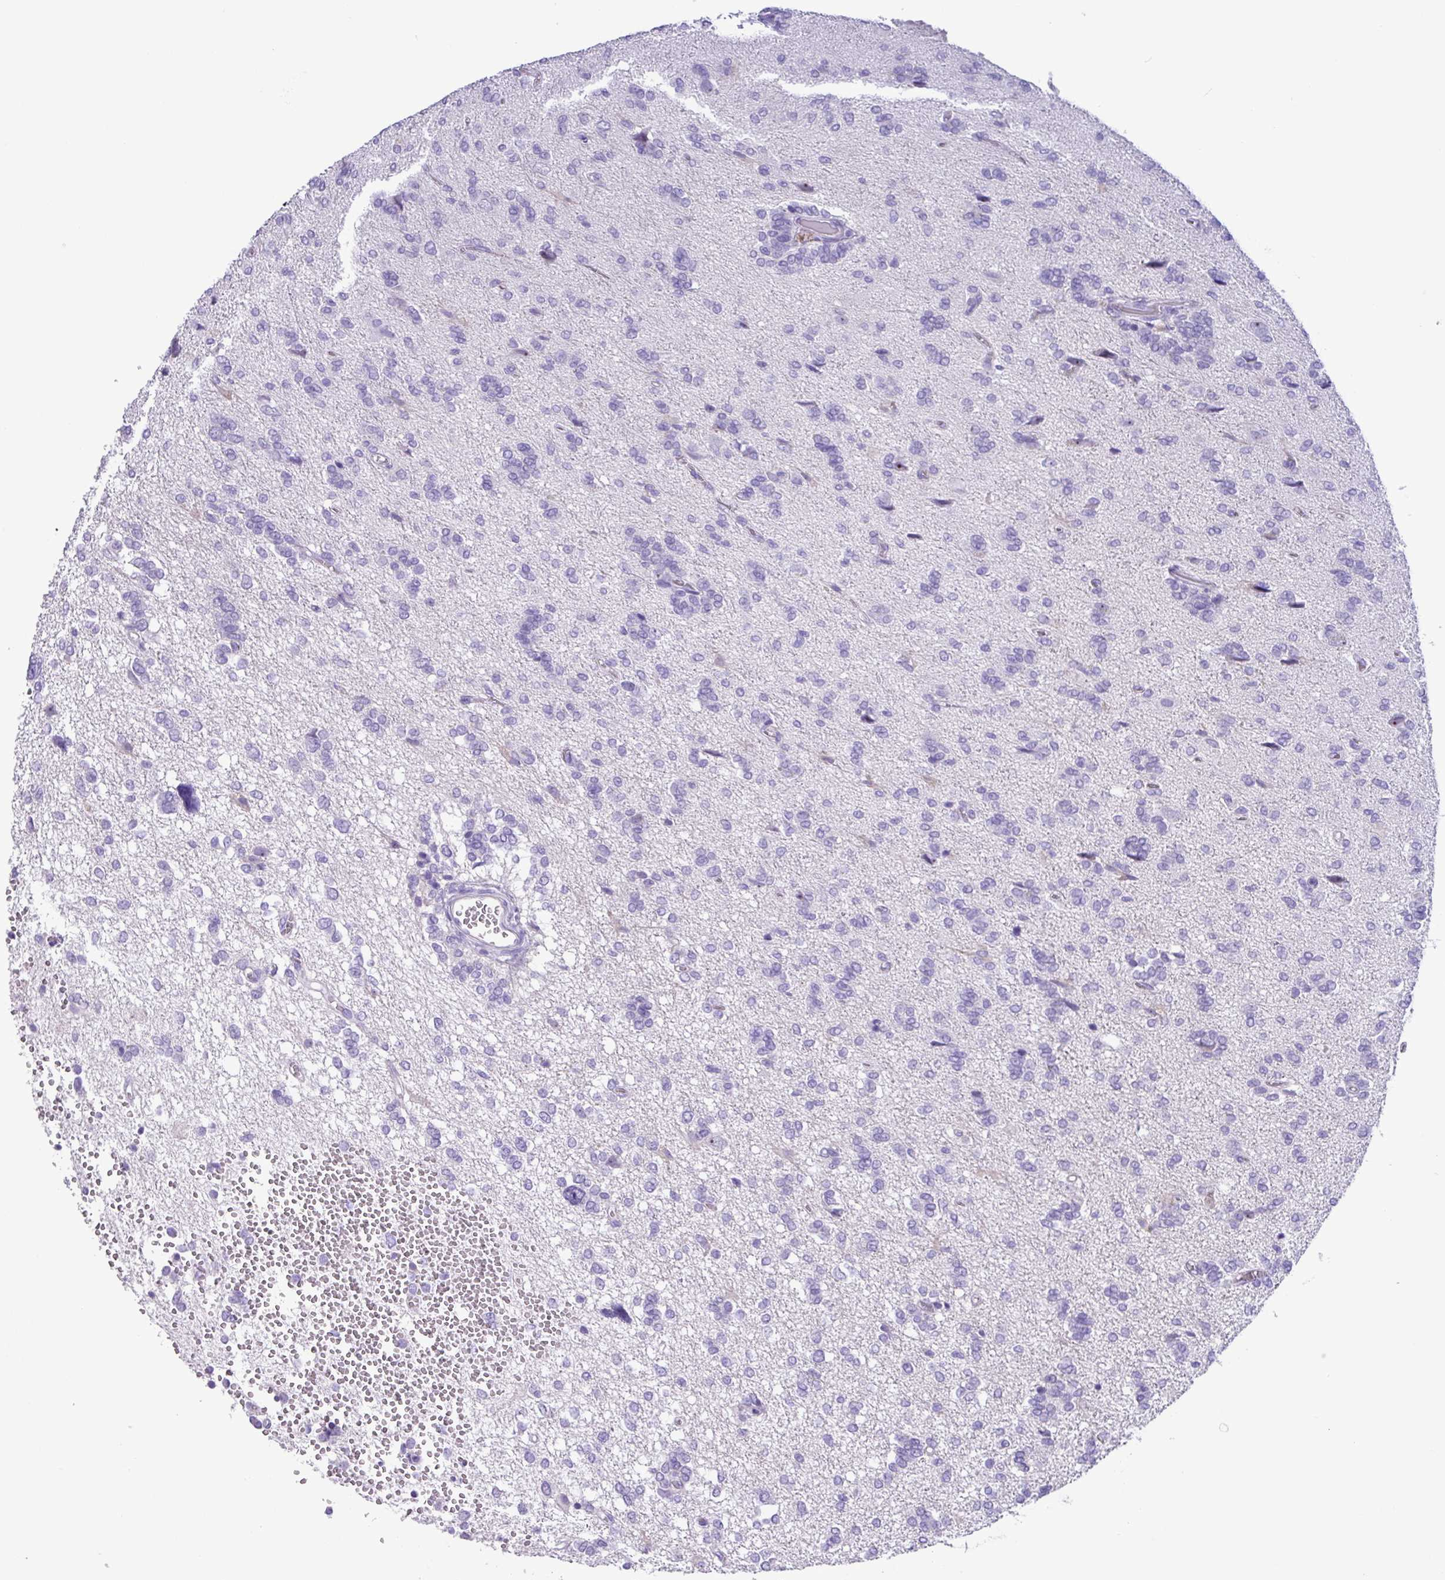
{"staining": {"intensity": "negative", "quantity": "none", "location": "none"}, "tissue": "glioma", "cell_type": "Tumor cells", "image_type": "cancer", "snomed": [{"axis": "morphology", "description": "Glioma, malignant, High grade"}, {"axis": "topography", "description": "Brain"}], "caption": "This is an immunohistochemistry (IHC) photomicrograph of human malignant glioma (high-grade). There is no staining in tumor cells.", "gene": "MRM2", "patient": {"sex": "female", "age": 59}}